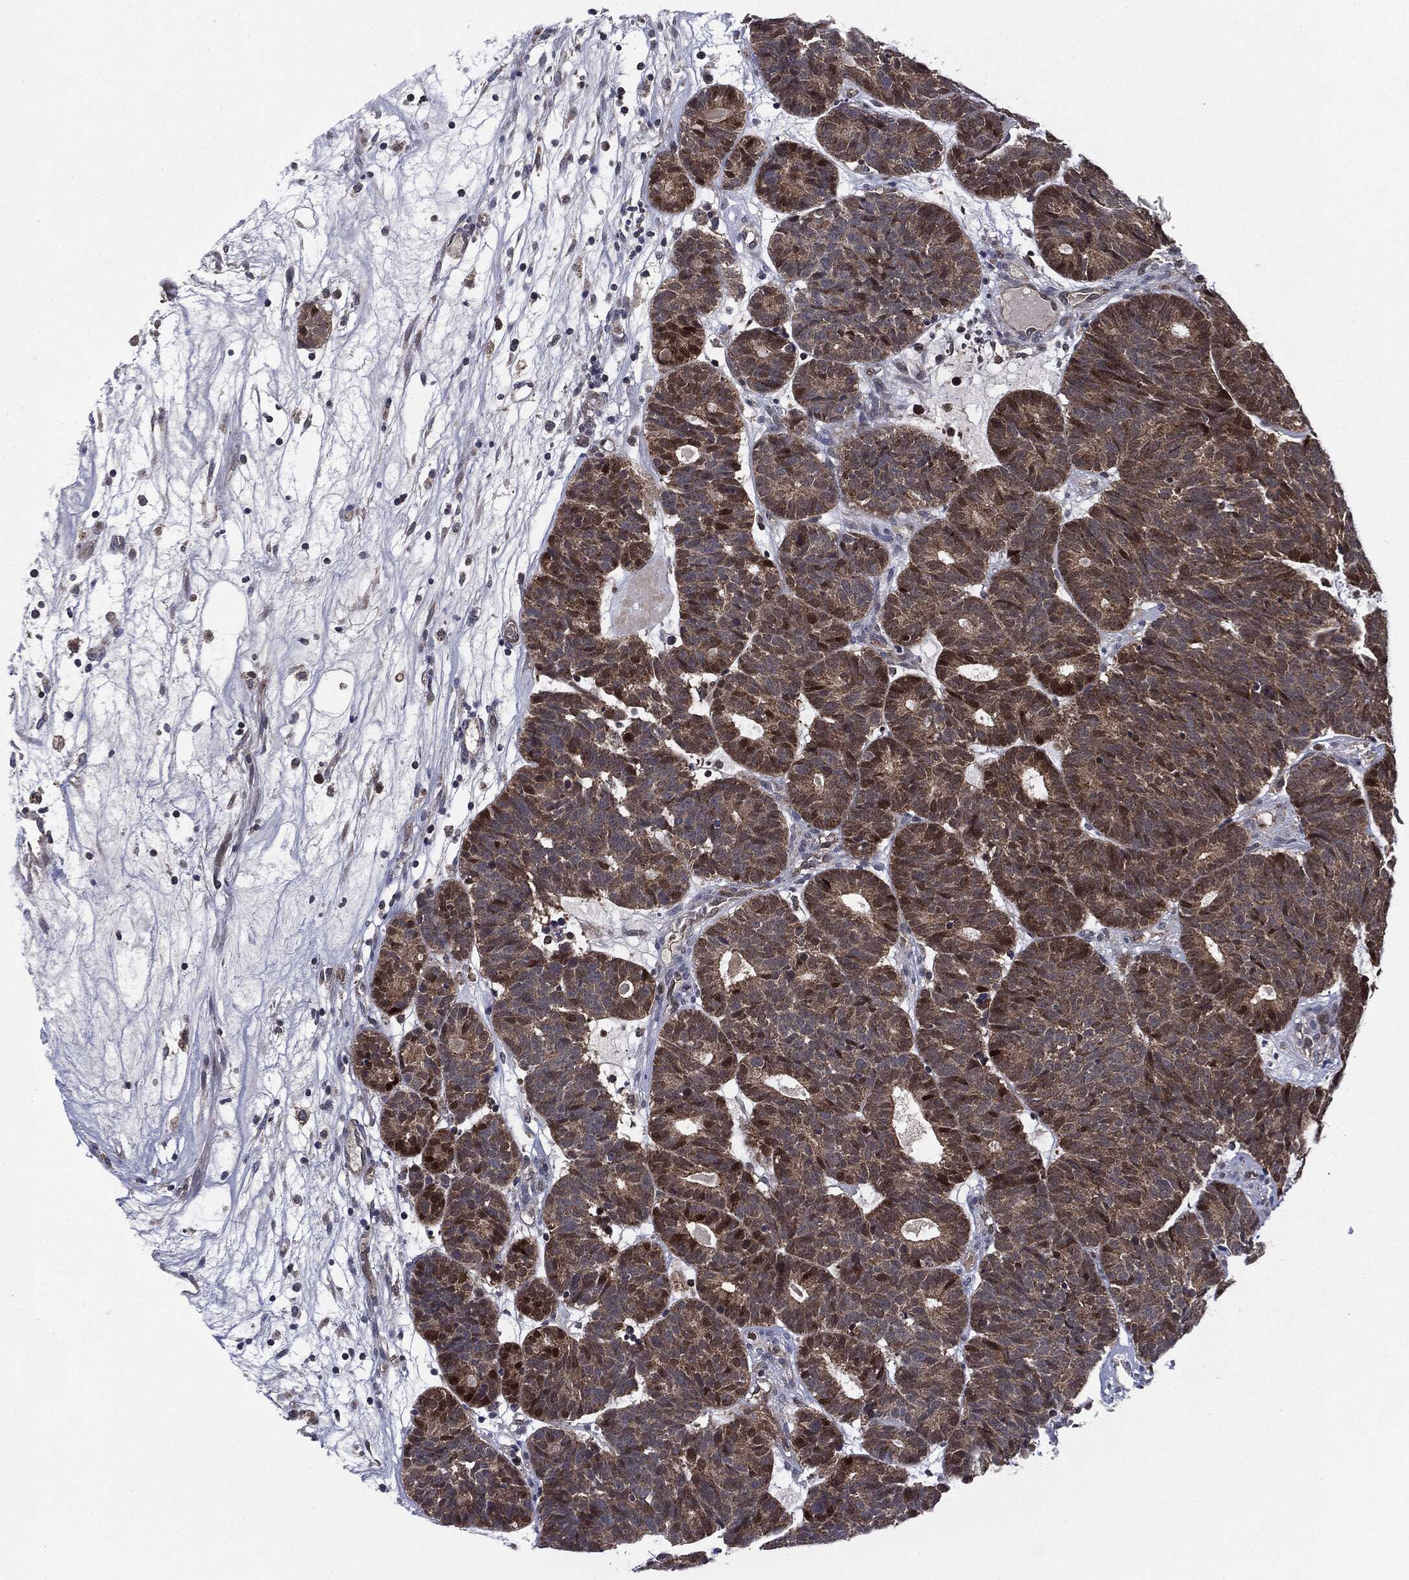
{"staining": {"intensity": "moderate", "quantity": "25%-75%", "location": "cytoplasmic/membranous,nuclear"}, "tissue": "head and neck cancer", "cell_type": "Tumor cells", "image_type": "cancer", "snomed": [{"axis": "morphology", "description": "Adenocarcinoma, NOS"}, {"axis": "topography", "description": "Head-Neck"}], "caption": "Immunohistochemistry micrograph of head and neck cancer stained for a protein (brown), which reveals medium levels of moderate cytoplasmic/membranous and nuclear positivity in about 25%-75% of tumor cells.", "gene": "PTPA", "patient": {"sex": "female", "age": 81}}